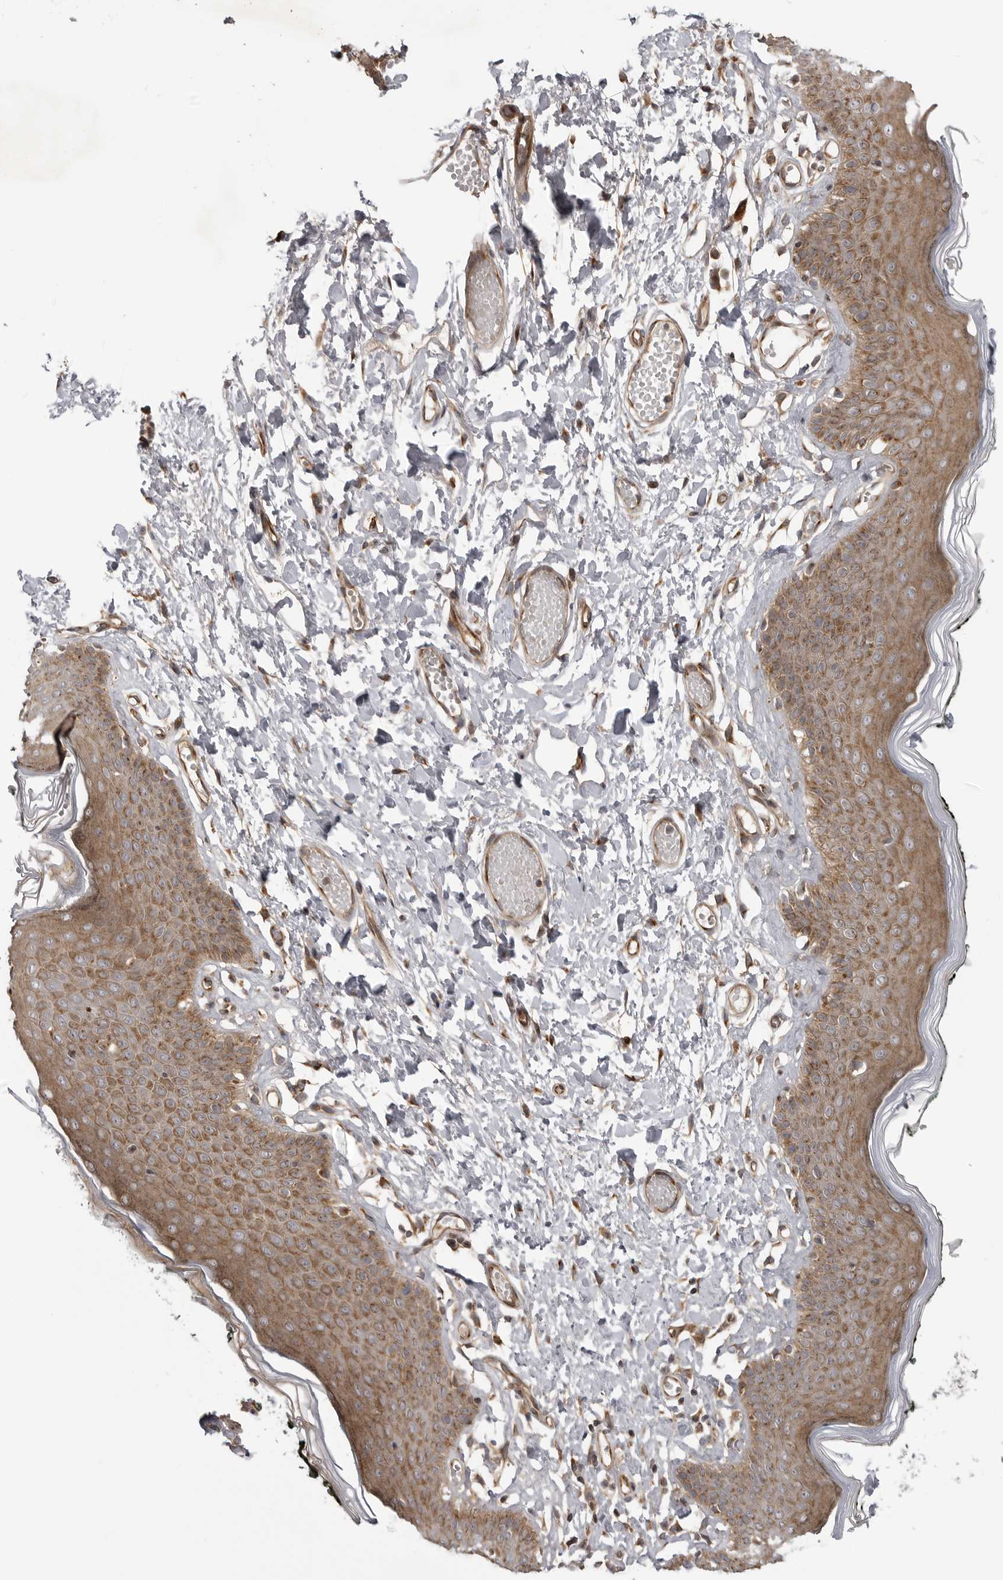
{"staining": {"intensity": "moderate", "quantity": ">75%", "location": "cytoplasmic/membranous"}, "tissue": "skin", "cell_type": "Epidermal cells", "image_type": "normal", "snomed": [{"axis": "morphology", "description": "Normal tissue, NOS"}, {"axis": "morphology", "description": "Inflammation, NOS"}, {"axis": "topography", "description": "Vulva"}], "caption": "Skin was stained to show a protein in brown. There is medium levels of moderate cytoplasmic/membranous positivity in about >75% of epidermal cells. The staining was performed using DAB to visualize the protein expression in brown, while the nuclei were stained in blue with hematoxylin (Magnification: 20x).", "gene": "LRRC45", "patient": {"sex": "female", "age": 84}}